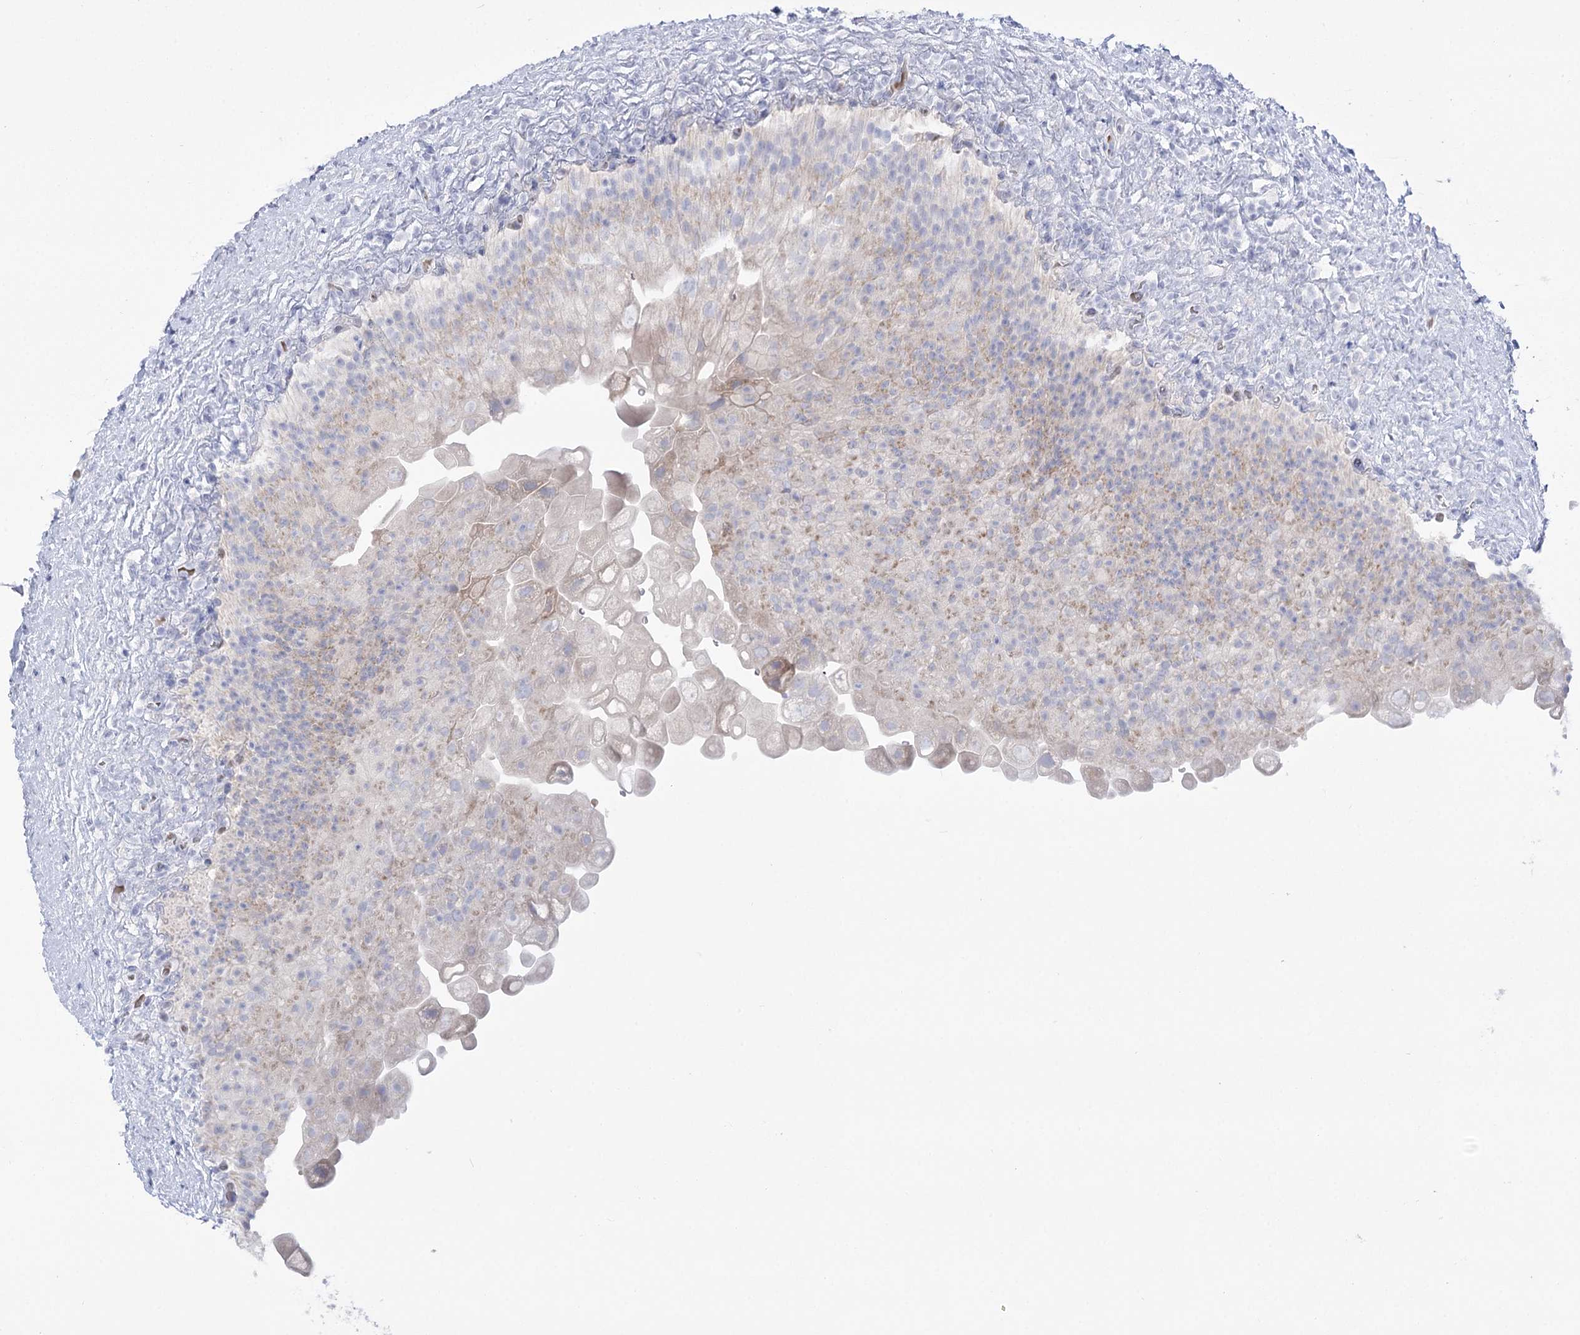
{"staining": {"intensity": "weak", "quantity": "<25%", "location": "cytoplasmic/membranous"}, "tissue": "urinary bladder", "cell_type": "Urothelial cells", "image_type": "normal", "snomed": [{"axis": "morphology", "description": "Normal tissue, NOS"}, {"axis": "topography", "description": "Urinary bladder"}], "caption": "DAB immunohistochemical staining of normal human urinary bladder displays no significant positivity in urothelial cells.", "gene": "SIAE", "patient": {"sex": "female", "age": 27}}